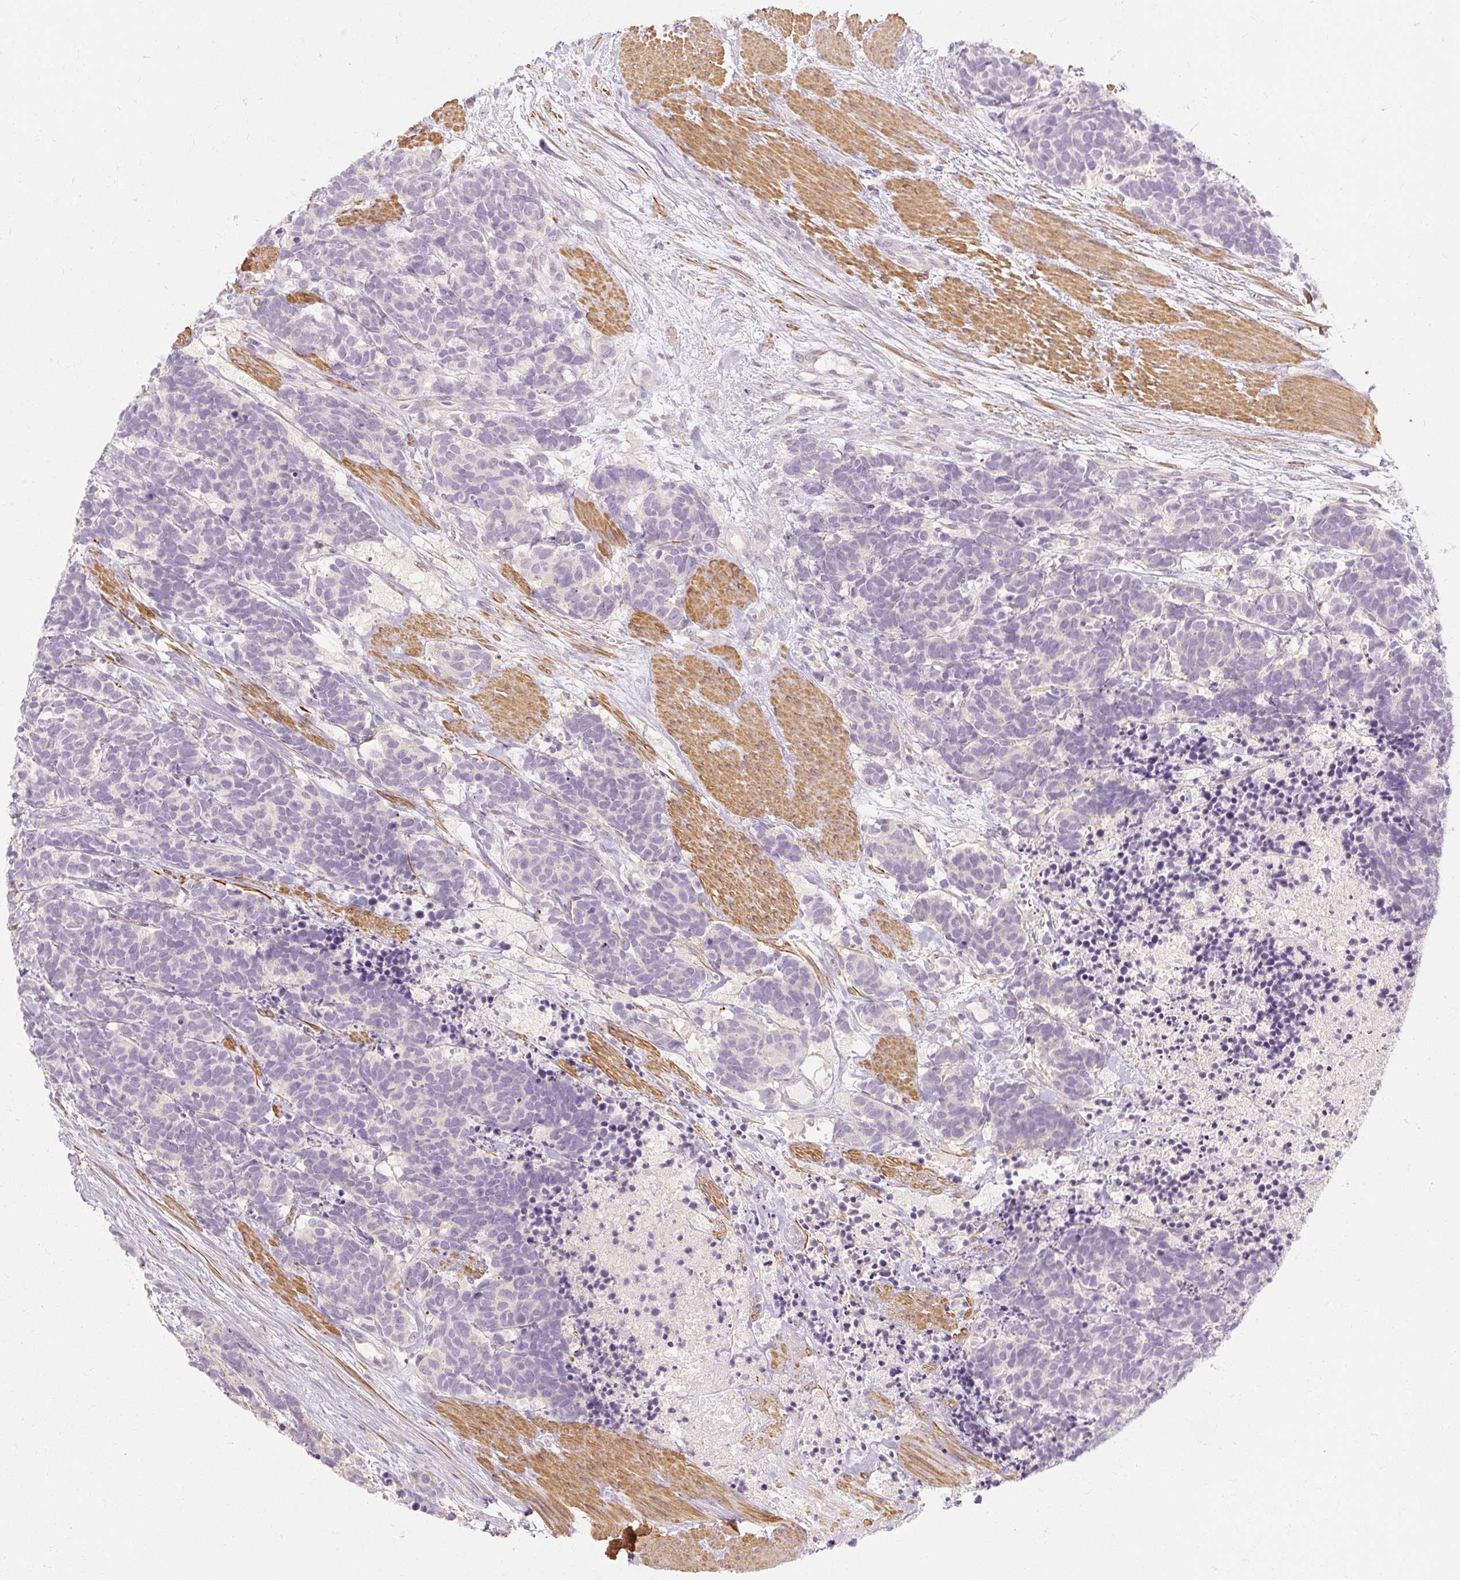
{"staining": {"intensity": "negative", "quantity": "none", "location": "none"}, "tissue": "carcinoid", "cell_type": "Tumor cells", "image_type": "cancer", "snomed": [{"axis": "morphology", "description": "Carcinoma, NOS"}, {"axis": "morphology", "description": "Carcinoid, malignant, NOS"}, {"axis": "topography", "description": "Prostate"}], "caption": "There is no significant staining in tumor cells of carcinoid.", "gene": "CAPN3", "patient": {"sex": "male", "age": 57}}